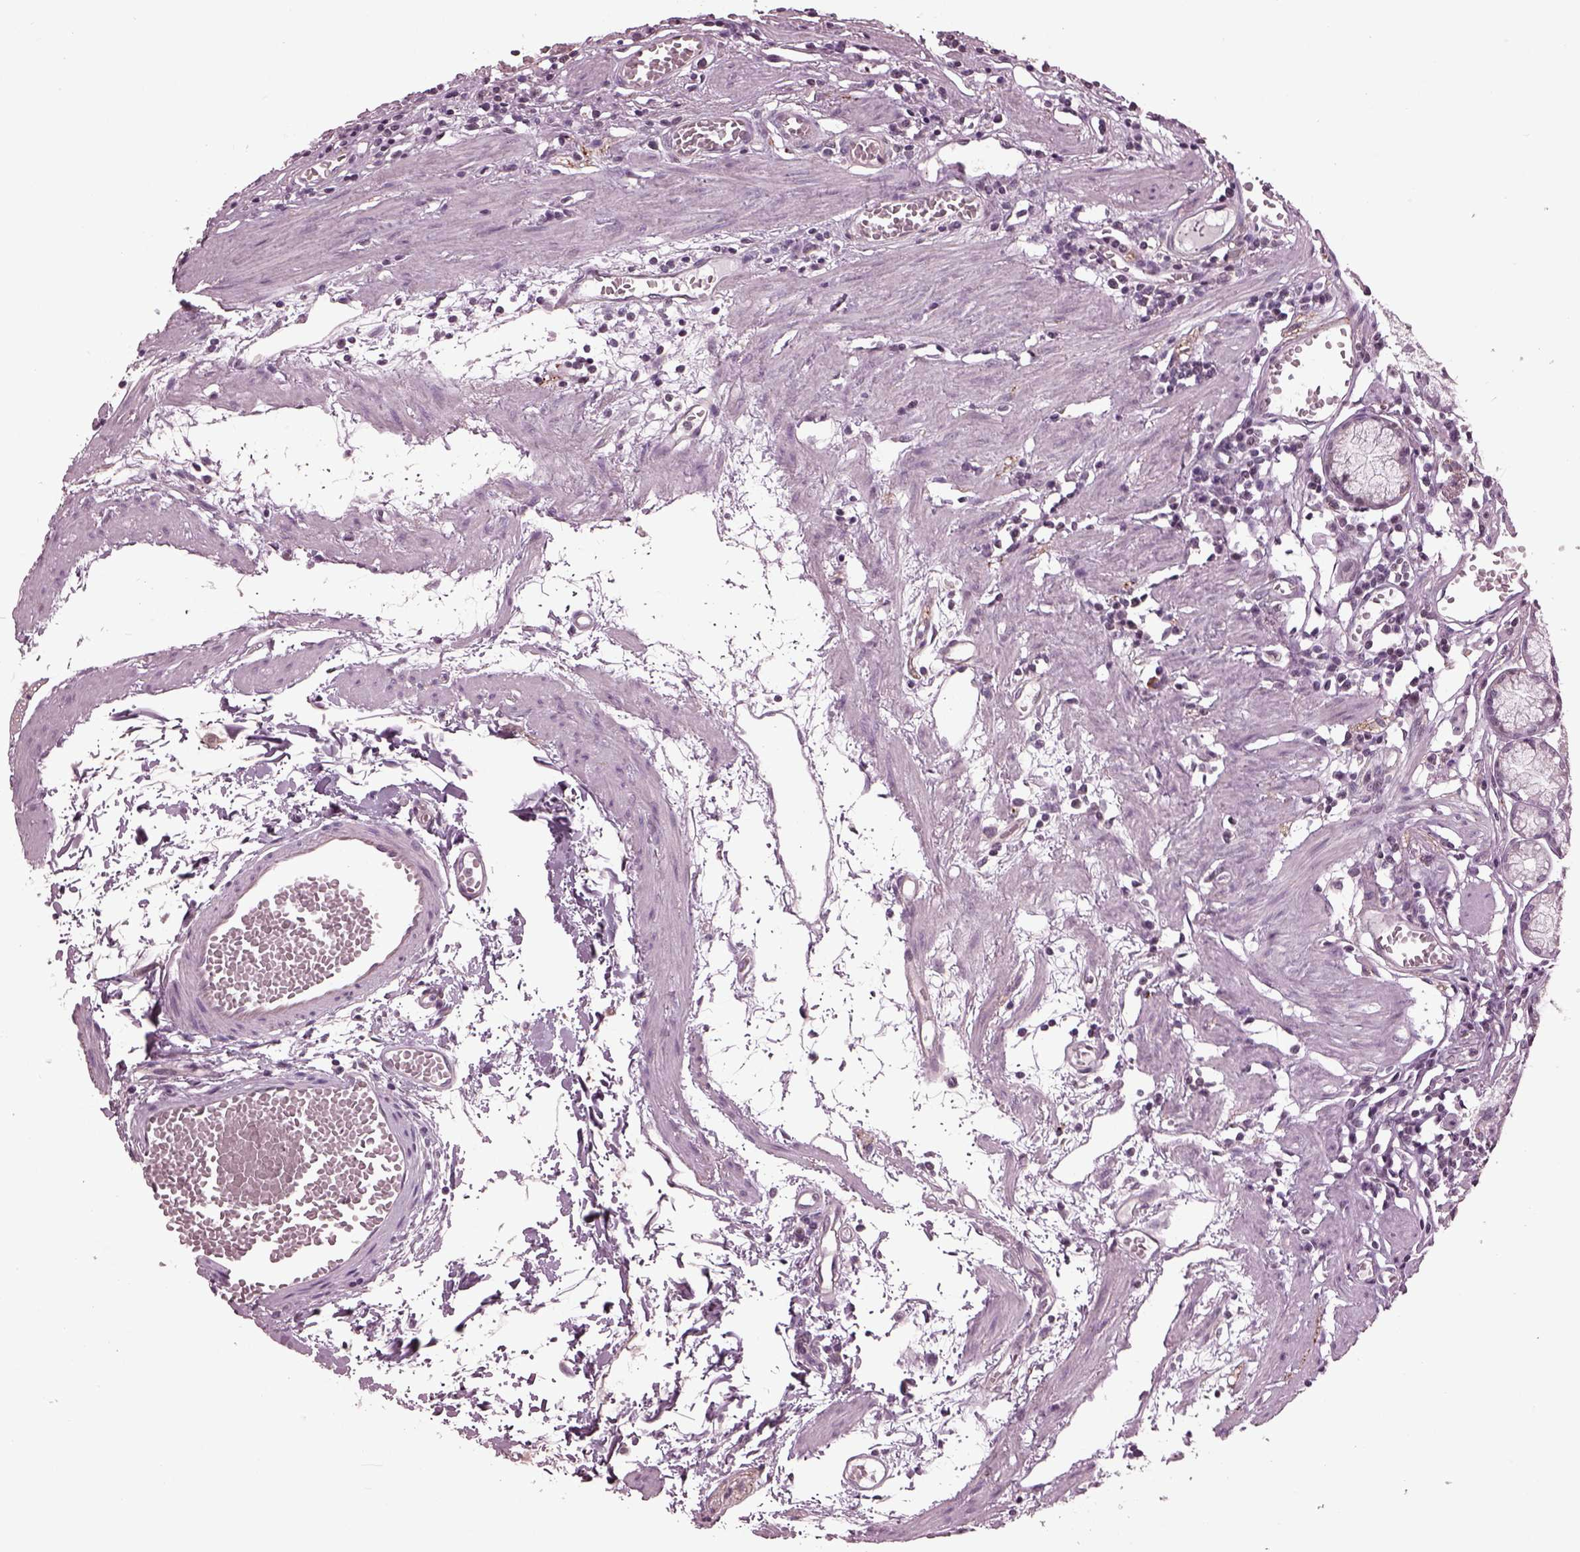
{"staining": {"intensity": "weak", "quantity": "<25%", "location": "cytoplasmic/membranous"}, "tissue": "stomach", "cell_type": "Glandular cells", "image_type": "normal", "snomed": [{"axis": "morphology", "description": "Normal tissue, NOS"}, {"axis": "topography", "description": "Stomach"}], "caption": "Immunohistochemistry (IHC) image of benign stomach stained for a protein (brown), which displays no expression in glandular cells.", "gene": "GAL", "patient": {"sex": "male", "age": 55}}